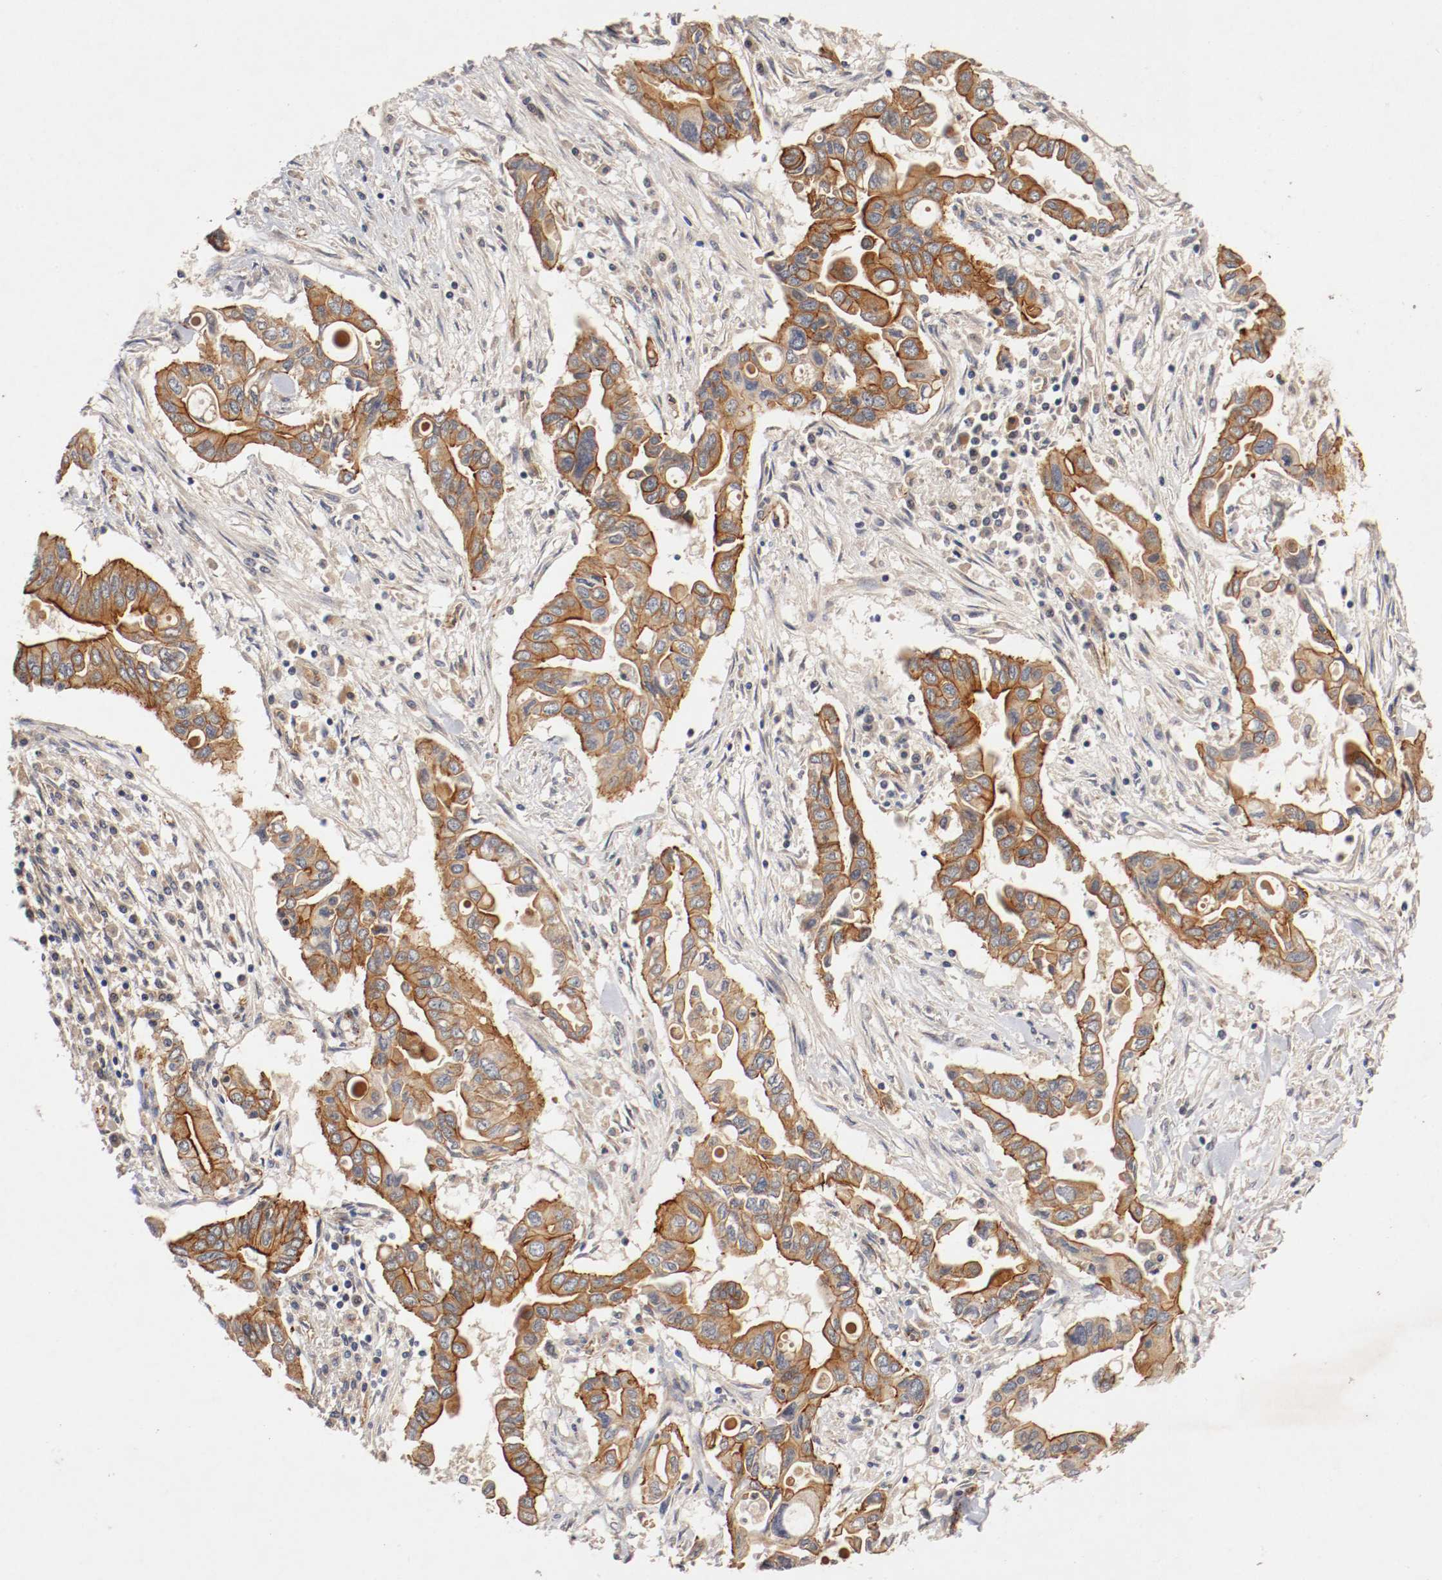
{"staining": {"intensity": "strong", "quantity": ">75%", "location": "cytoplasmic/membranous"}, "tissue": "pancreatic cancer", "cell_type": "Tumor cells", "image_type": "cancer", "snomed": [{"axis": "morphology", "description": "Adenocarcinoma, NOS"}, {"axis": "topography", "description": "Pancreas"}], "caption": "Human pancreatic adenocarcinoma stained with a protein marker exhibits strong staining in tumor cells.", "gene": "TYK2", "patient": {"sex": "female", "age": 57}}